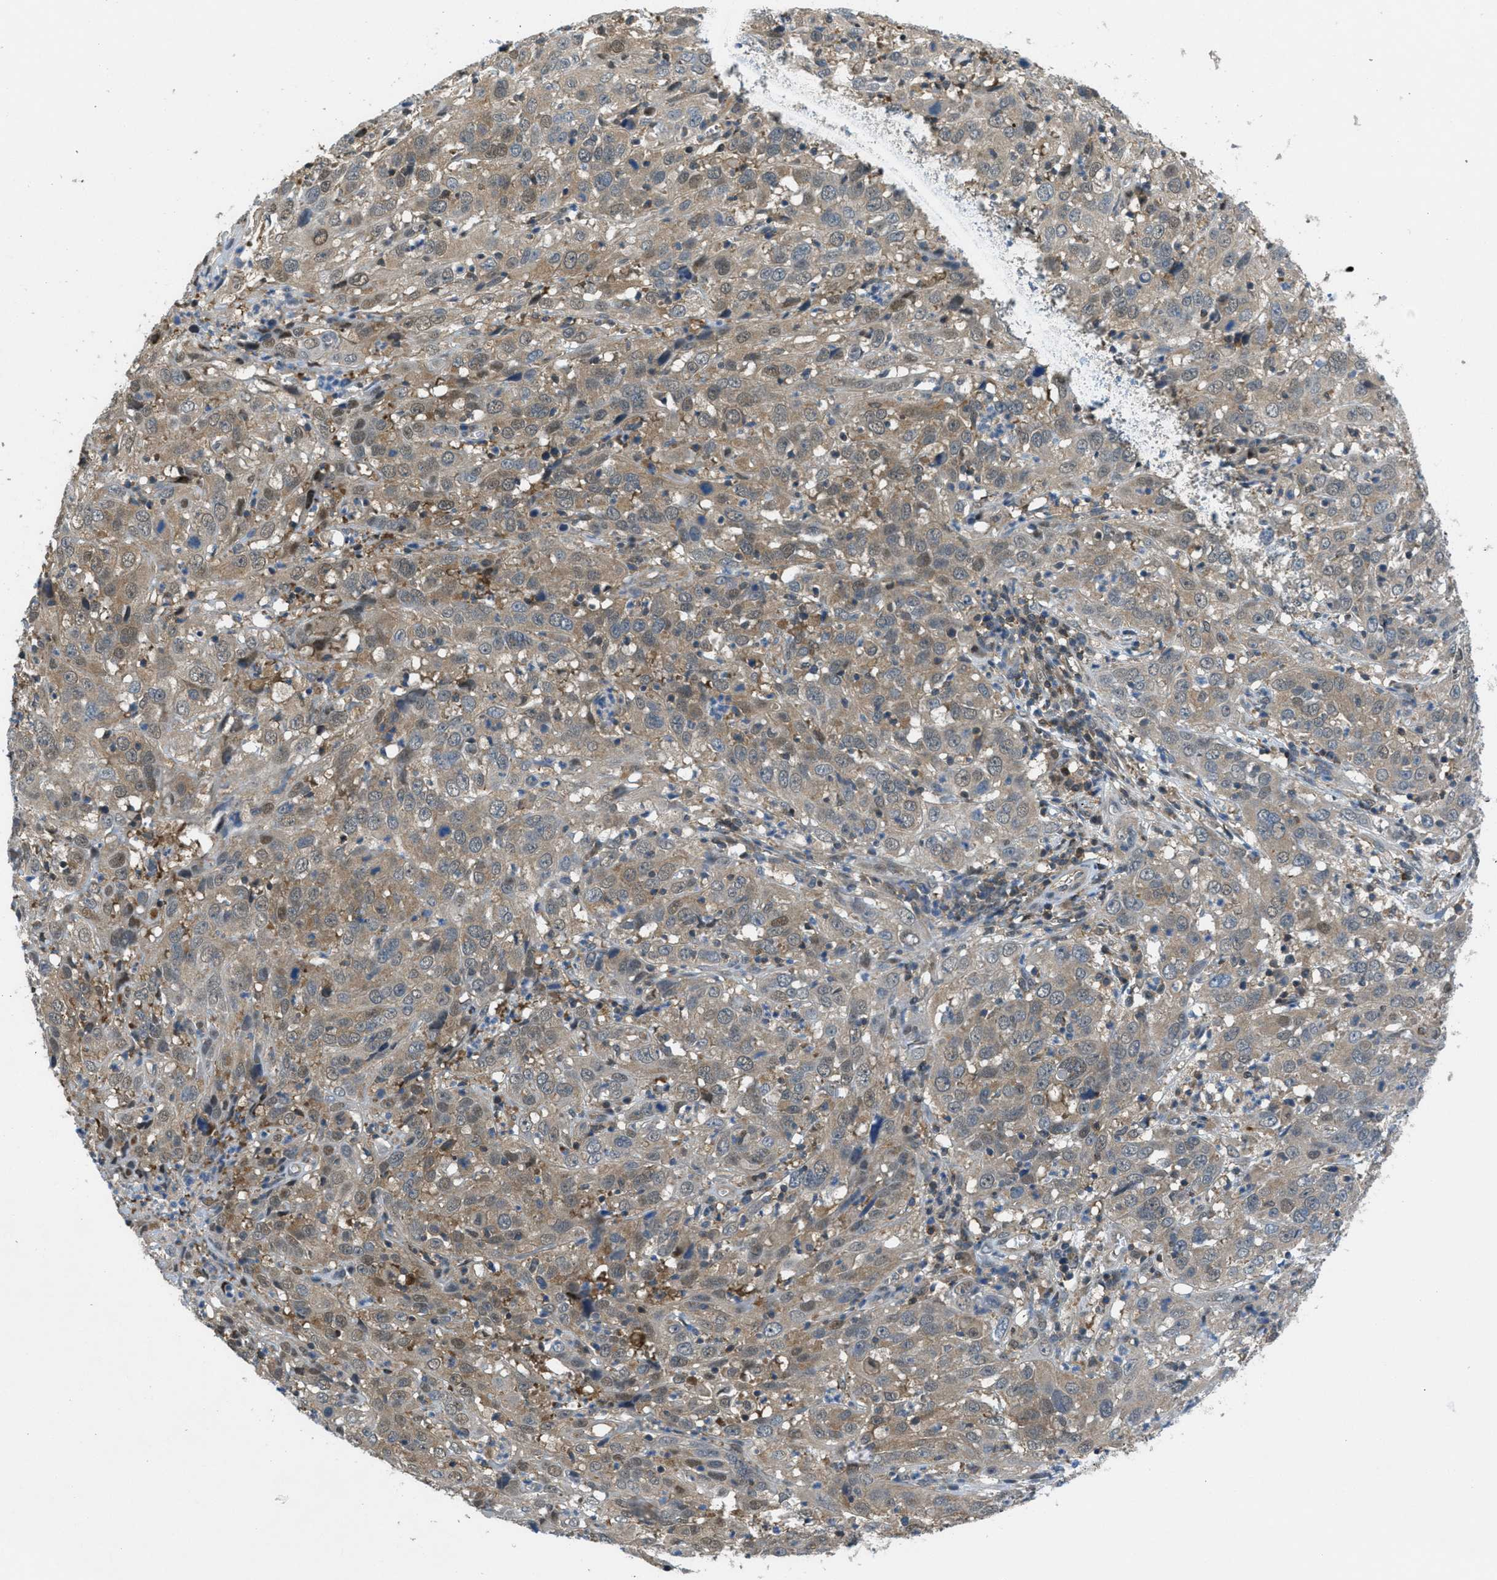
{"staining": {"intensity": "moderate", "quantity": ">75%", "location": "cytoplasmic/membranous"}, "tissue": "cervical cancer", "cell_type": "Tumor cells", "image_type": "cancer", "snomed": [{"axis": "morphology", "description": "Squamous cell carcinoma, NOS"}, {"axis": "topography", "description": "Cervix"}], "caption": "The micrograph exhibits immunohistochemical staining of cervical cancer (squamous cell carcinoma). There is moderate cytoplasmic/membranous staining is present in about >75% of tumor cells.", "gene": "PIP5K1C", "patient": {"sex": "female", "age": 32}}